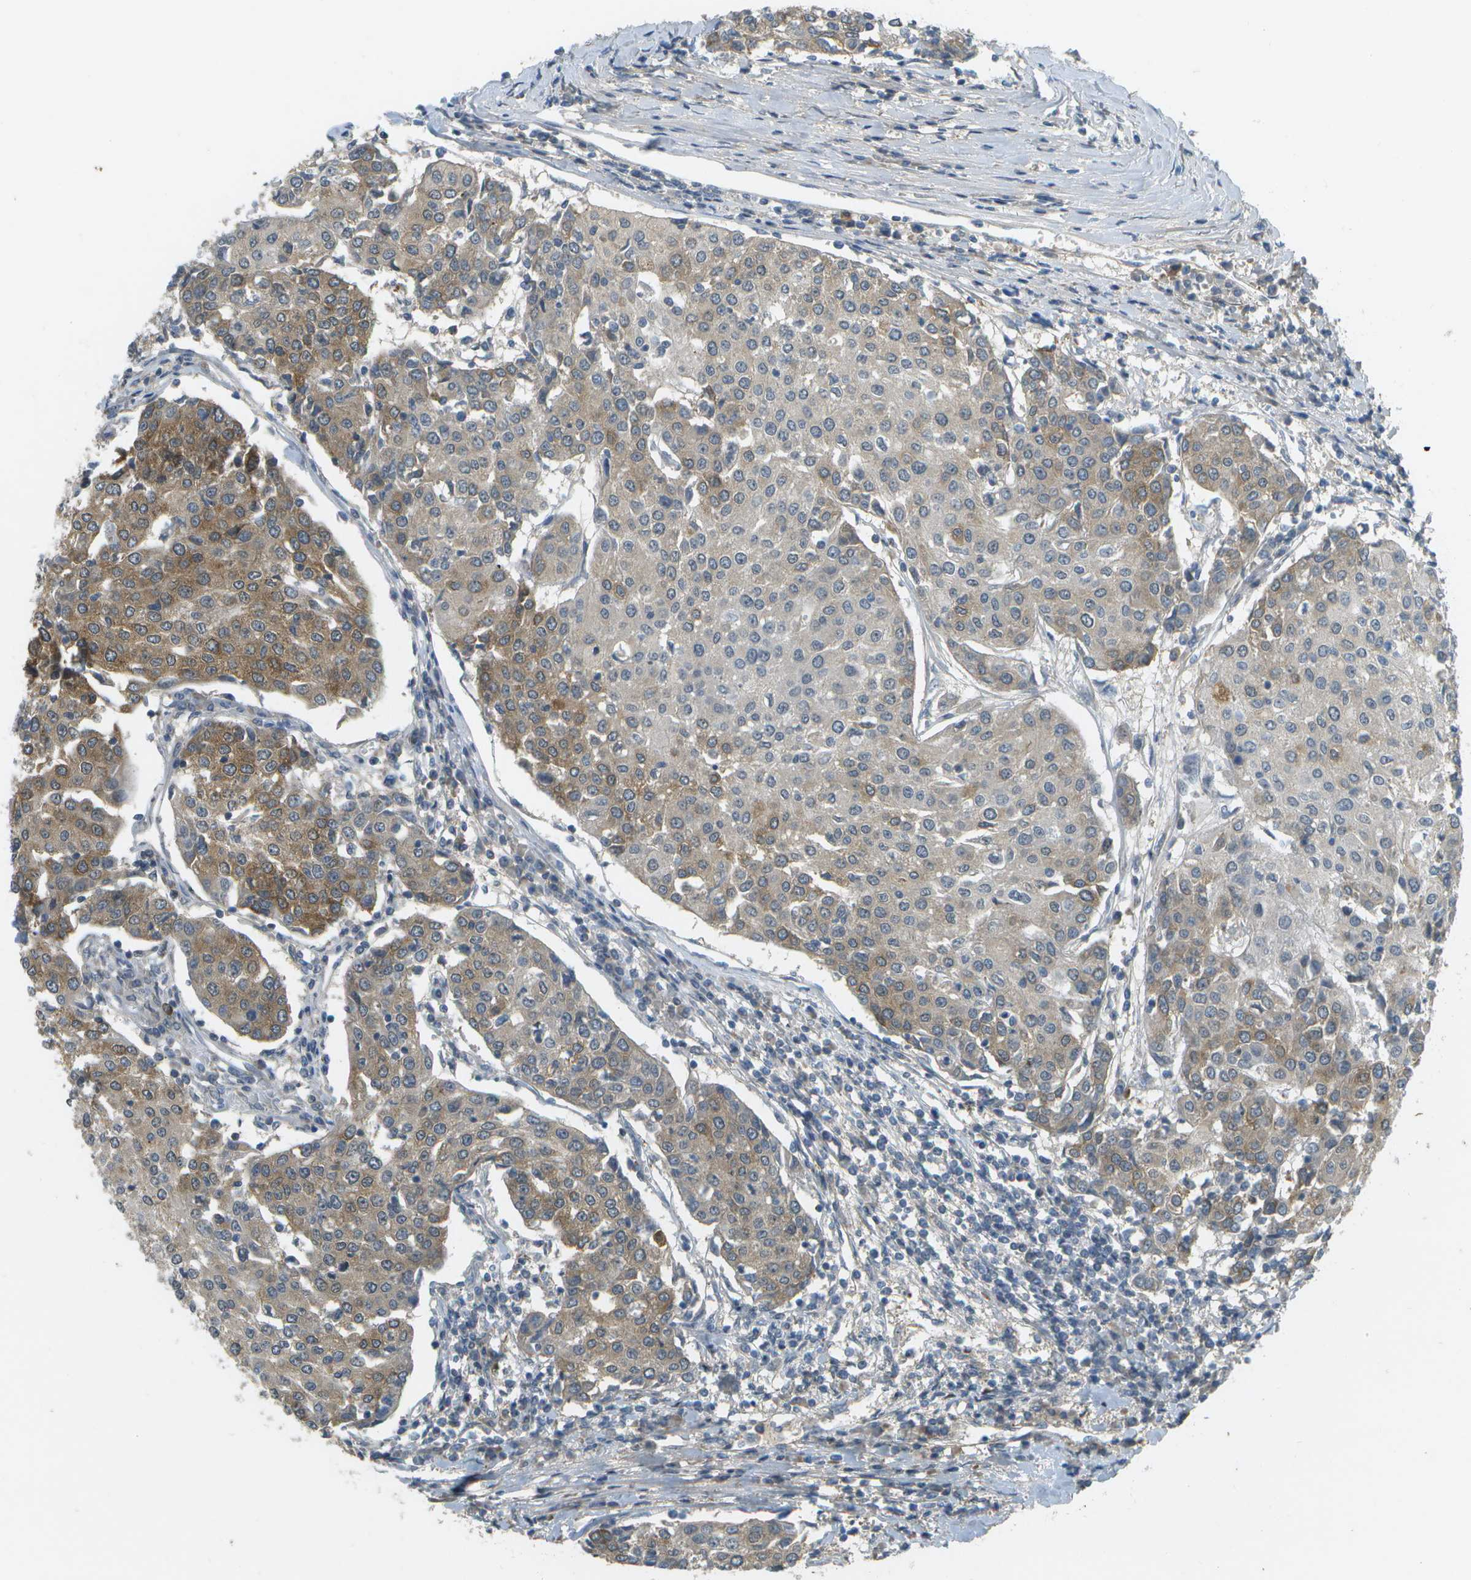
{"staining": {"intensity": "moderate", "quantity": ">75%", "location": "cytoplasmic/membranous"}, "tissue": "urothelial cancer", "cell_type": "Tumor cells", "image_type": "cancer", "snomed": [{"axis": "morphology", "description": "Urothelial carcinoma, High grade"}, {"axis": "topography", "description": "Urinary bladder"}], "caption": "Tumor cells reveal medium levels of moderate cytoplasmic/membranous expression in approximately >75% of cells in human urothelial carcinoma (high-grade).", "gene": "WNK2", "patient": {"sex": "female", "age": 85}}